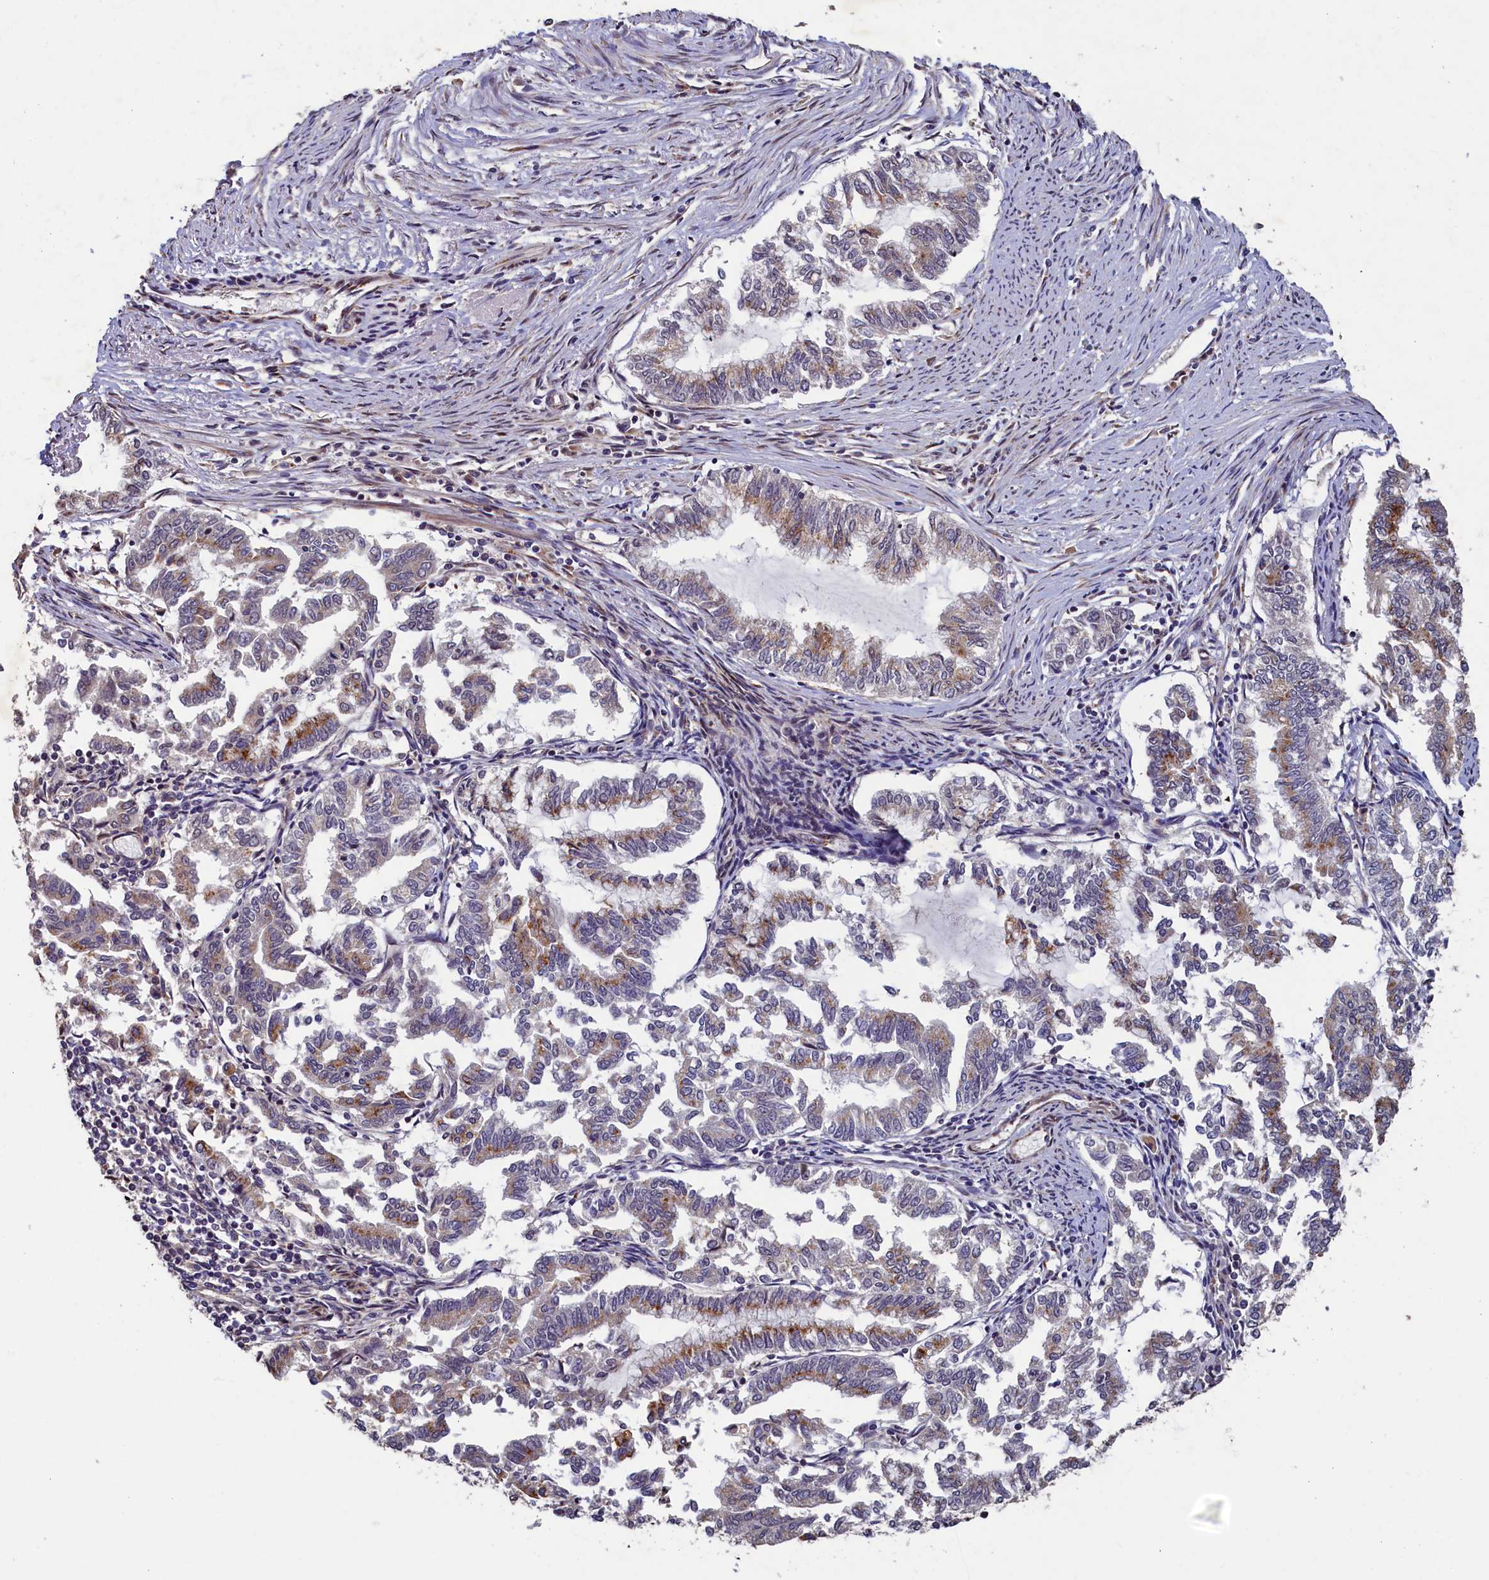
{"staining": {"intensity": "moderate", "quantity": "<25%", "location": "cytoplasmic/membranous"}, "tissue": "endometrial cancer", "cell_type": "Tumor cells", "image_type": "cancer", "snomed": [{"axis": "morphology", "description": "Adenocarcinoma, NOS"}, {"axis": "topography", "description": "Endometrium"}], "caption": "The photomicrograph exhibits immunohistochemical staining of adenocarcinoma (endometrial). There is moderate cytoplasmic/membranous staining is appreciated in about <25% of tumor cells.", "gene": "TMEM181", "patient": {"sex": "female", "age": 79}}